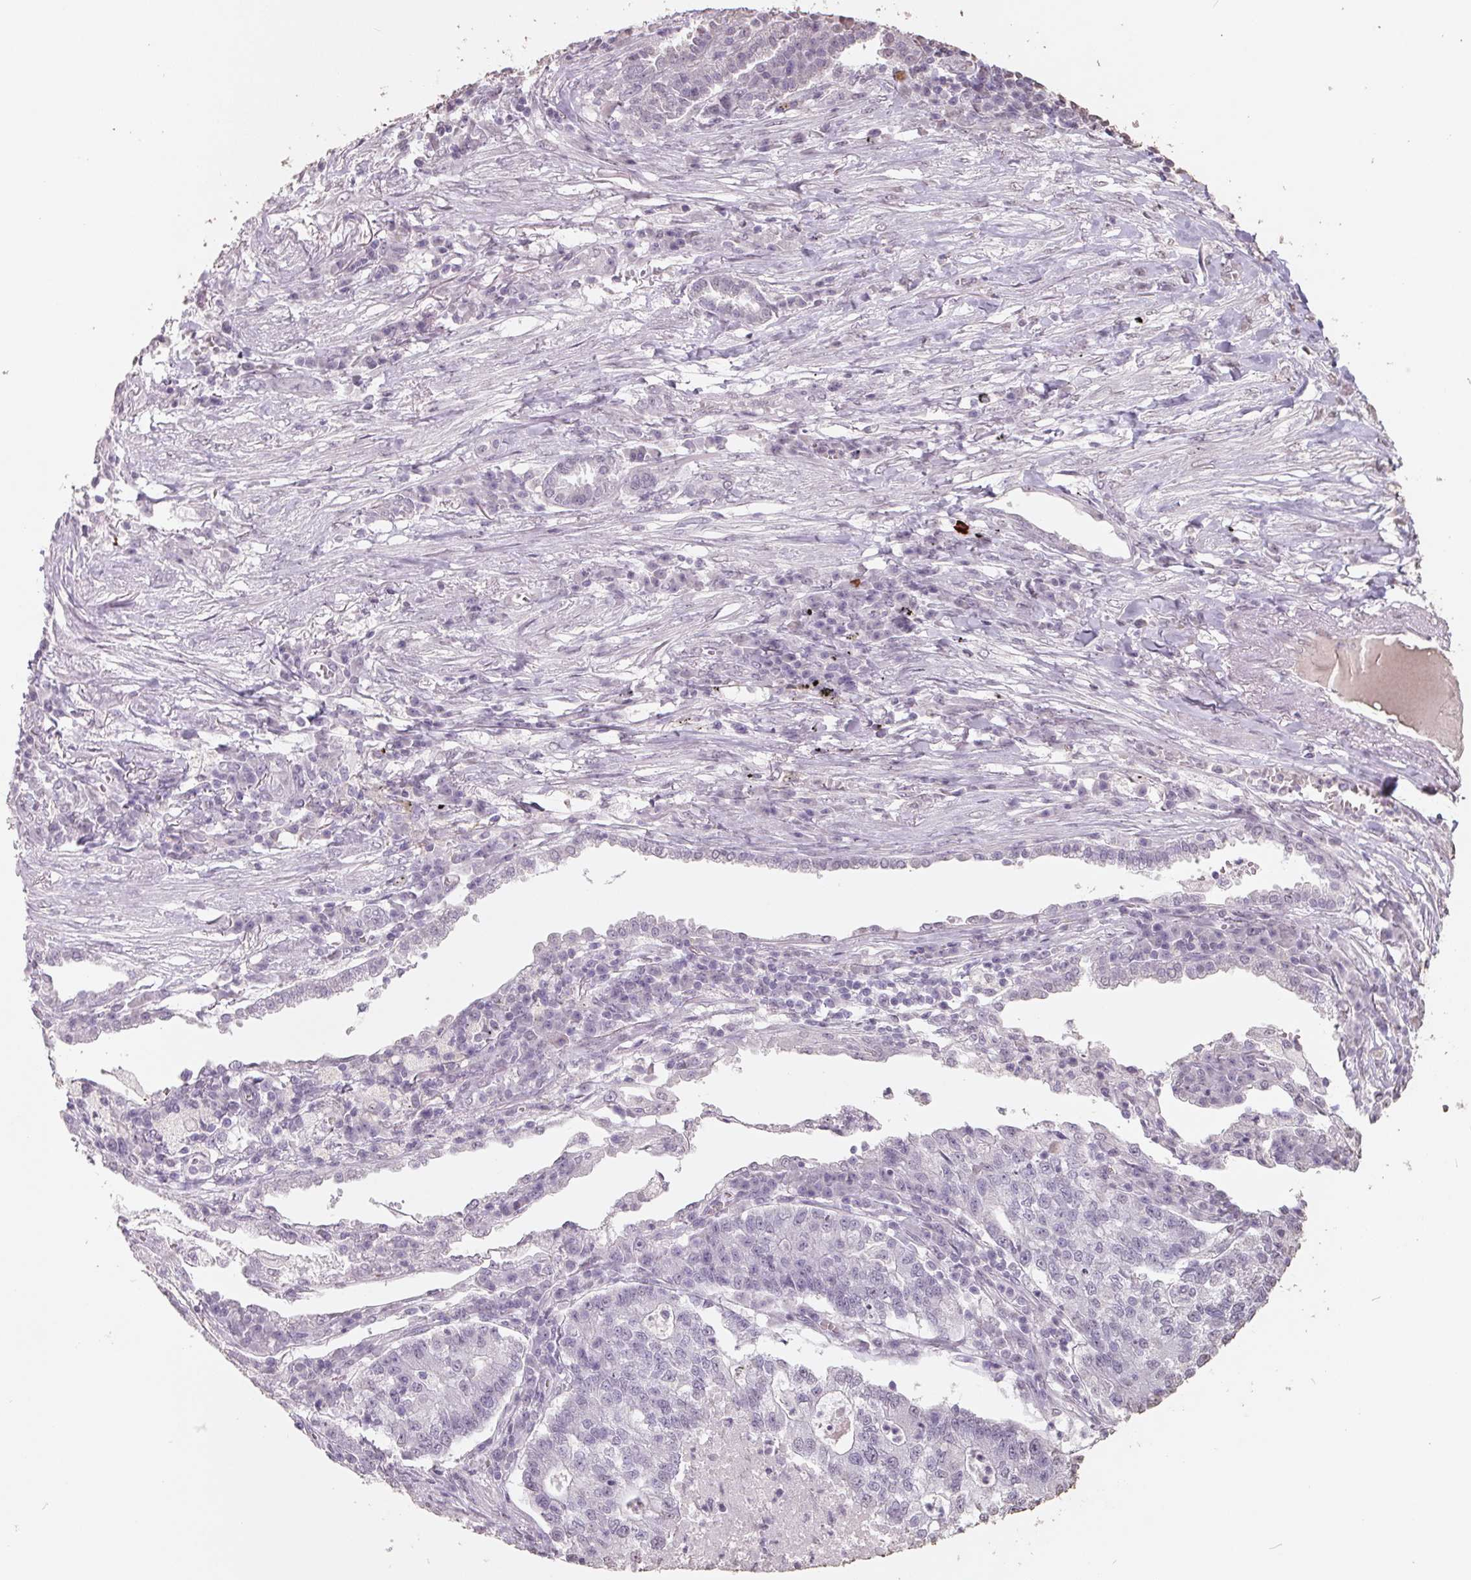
{"staining": {"intensity": "negative", "quantity": "none", "location": "none"}, "tissue": "lung cancer", "cell_type": "Tumor cells", "image_type": "cancer", "snomed": [{"axis": "morphology", "description": "Adenocarcinoma, NOS"}, {"axis": "topography", "description": "Lung"}], "caption": "IHC of lung cancer (adenocarcinoma) shows no expression in tumor cells.", "gene": "FTCD", "patient": {"sex": "male", "age": 57}}